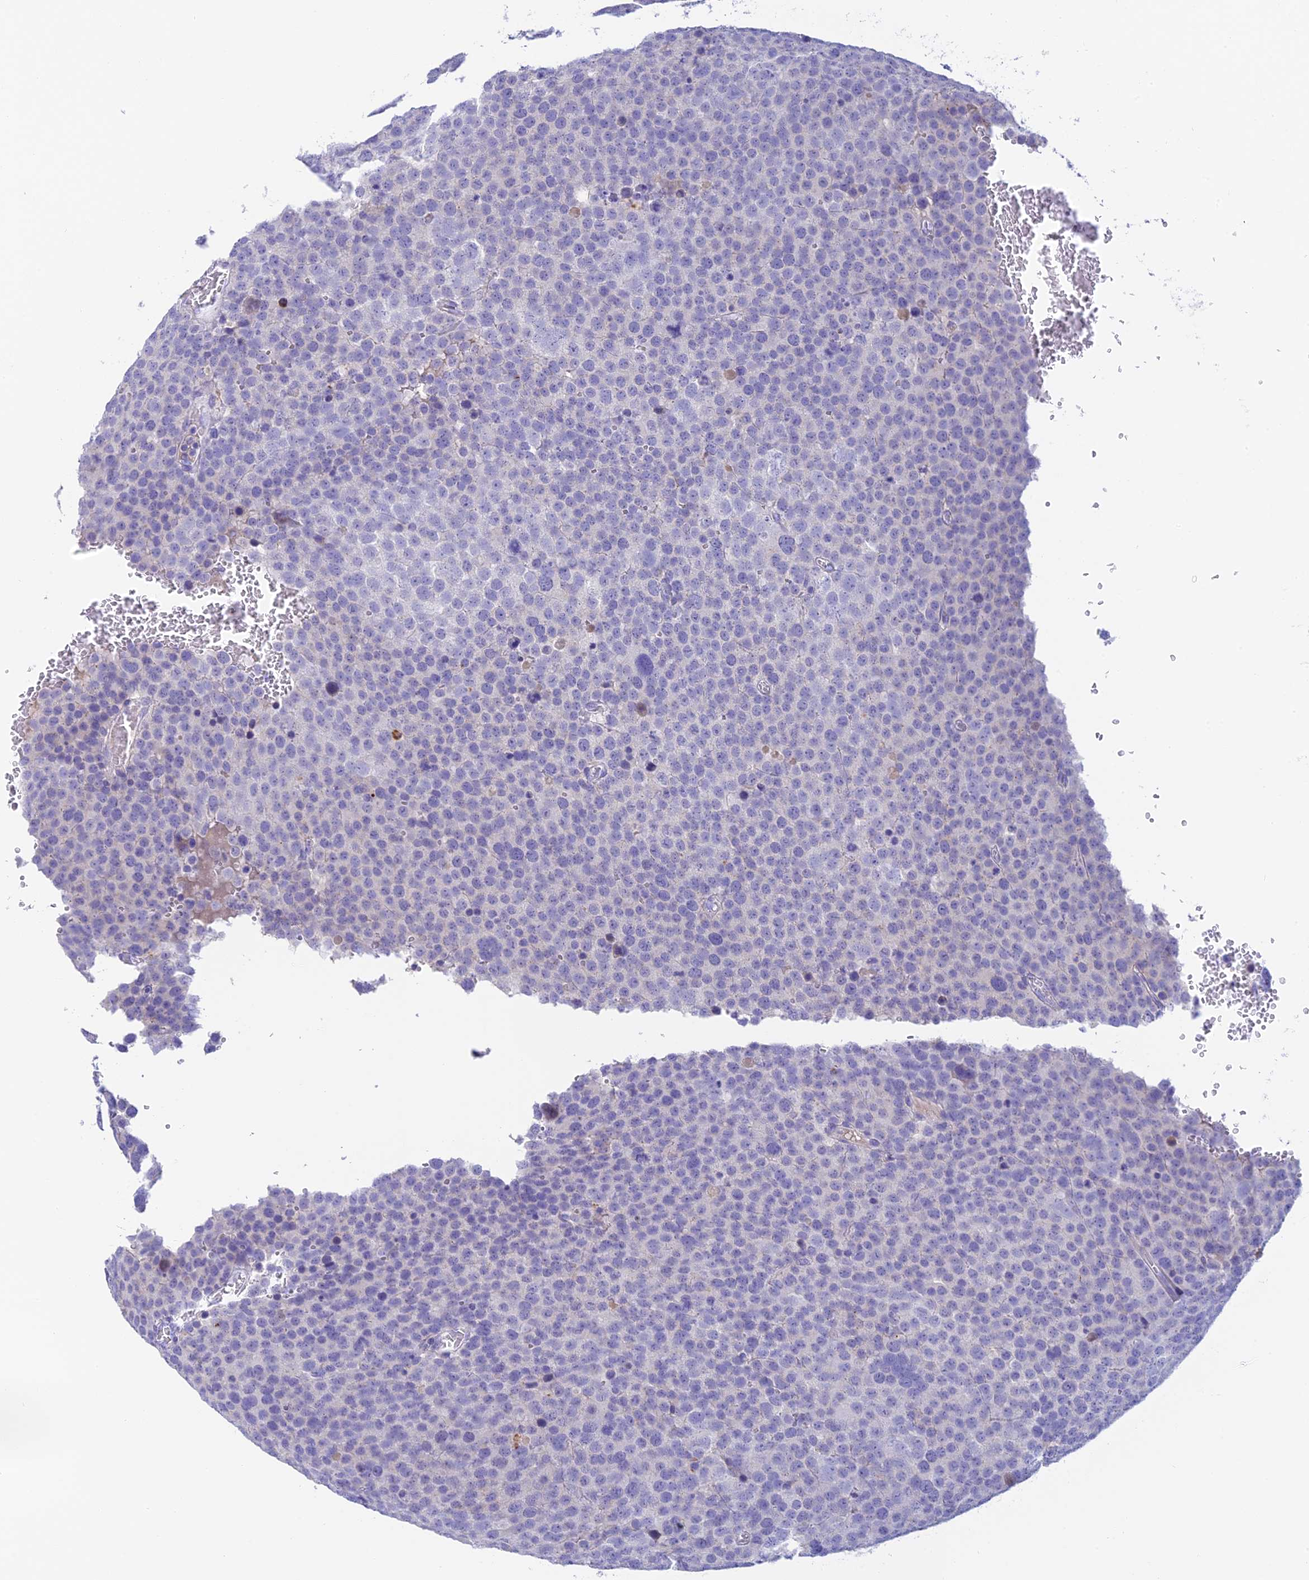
{"staining": {"intensity": "negative", "quantity": "none", "location": "none"}, "tissue": "testis cancer", "cell_type": "Tumor cells", "image_type": "cancer", "snomed": [{"axis": "morphology", "description": "Seminoma, NOS"}, {"axis": "topography", "description": "Testis"}], "caption": "Testis seminoma was stained to show a protein in brown. There is no significant expression in tumor cells.", "gene": "C12orf29", "patient": {"sex": "male", "age": 71}}